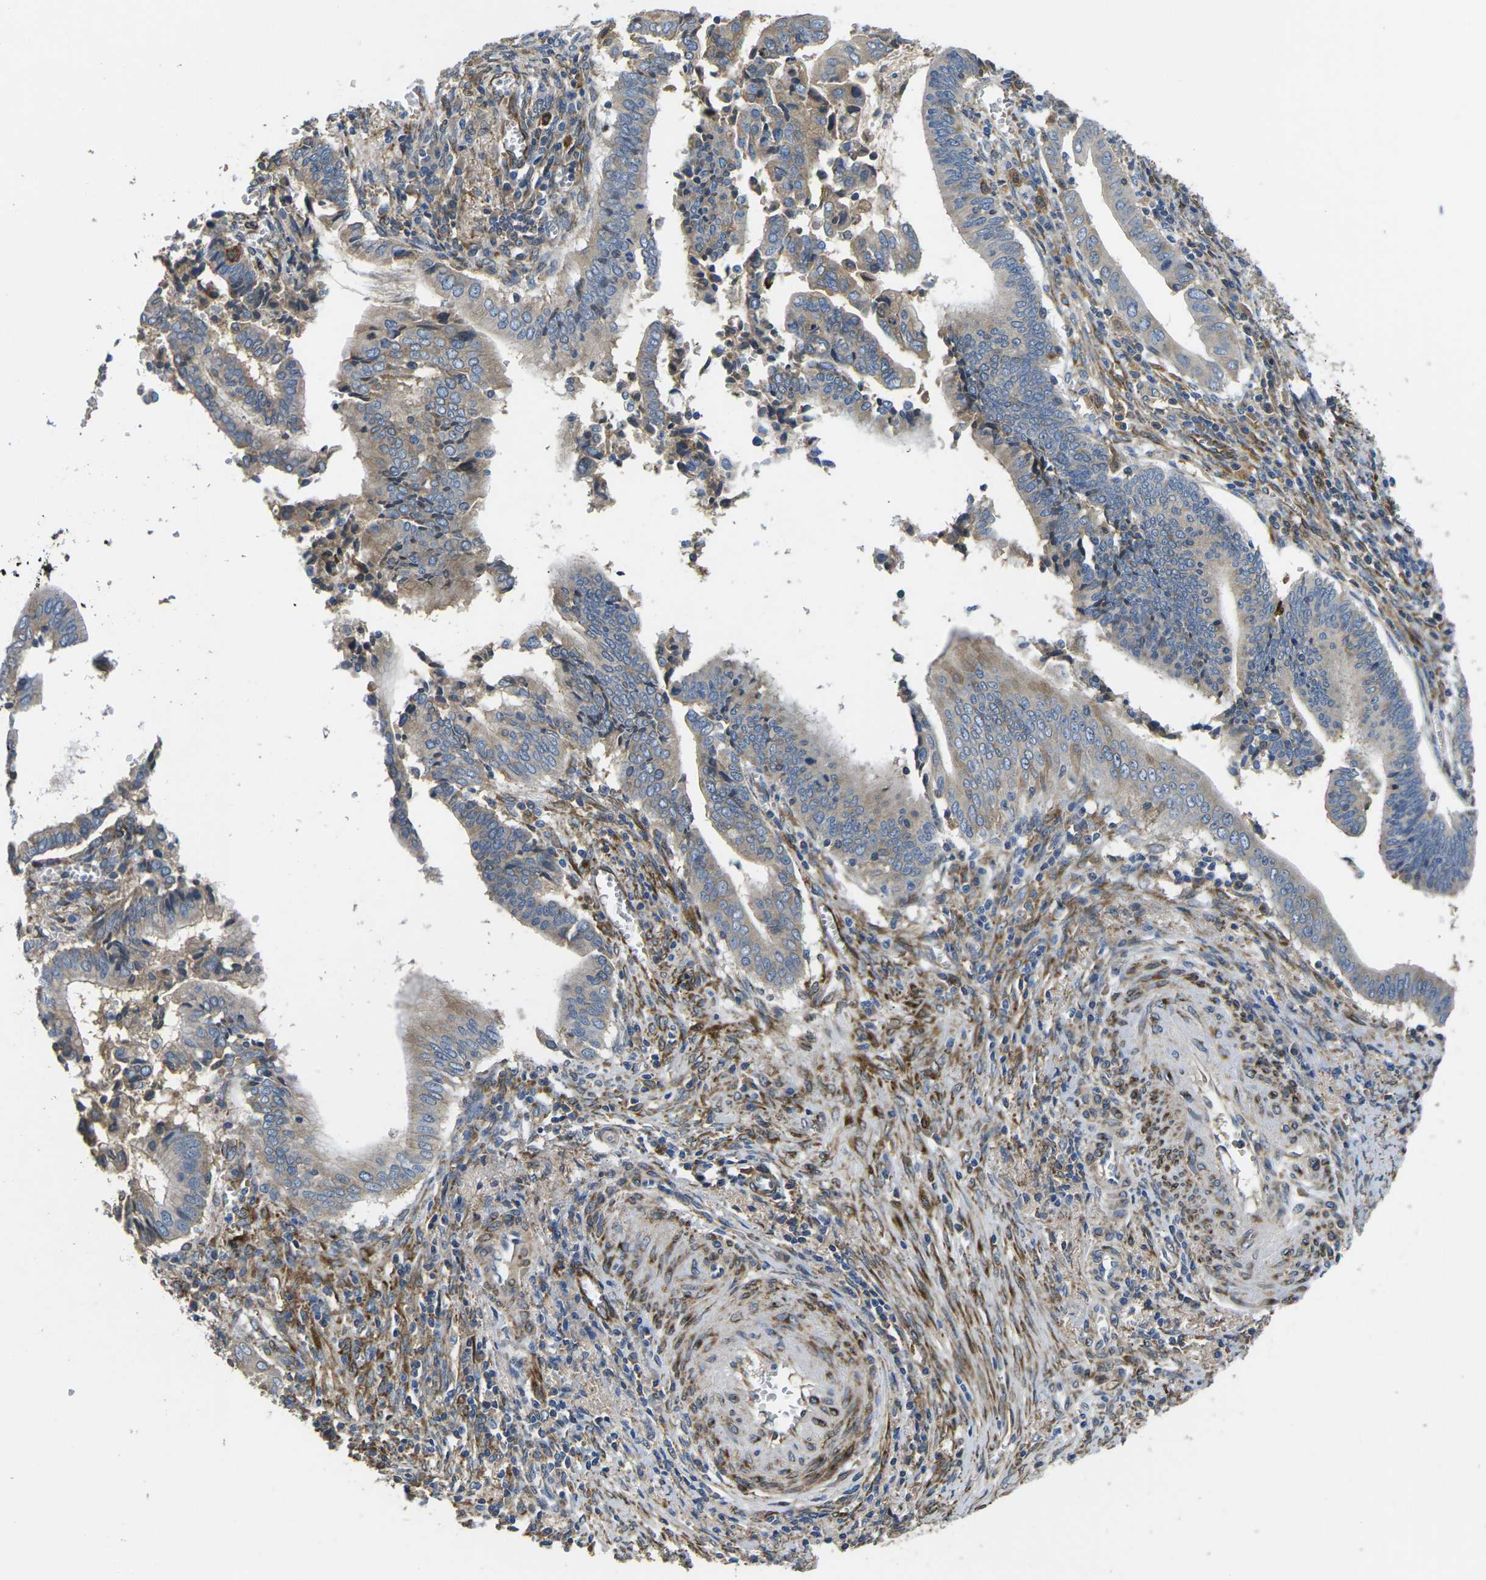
{"staining": {"intensity": "weak", "quantity": "25%-75%", "location": "cytoplasmic/membranous"}, "tissue": "cervical cancer", "cell_type": "Tumor cells", "image_type": "cancer", "snomed": [{"axis": "morphology", "description": "Adenocarcinoma, NOS"}, {"axis": "topography", "description": "Cervix"}], "caption": "A micrograph showing weak cytoplasmic/membranous staining in about 25%-75% of tumor cells in adenocarcinoma (cervical), as visualized by brown immunohistochemical staining.", "gene": "PDZD8", "patient": {"sex": "female", "age": 44}}